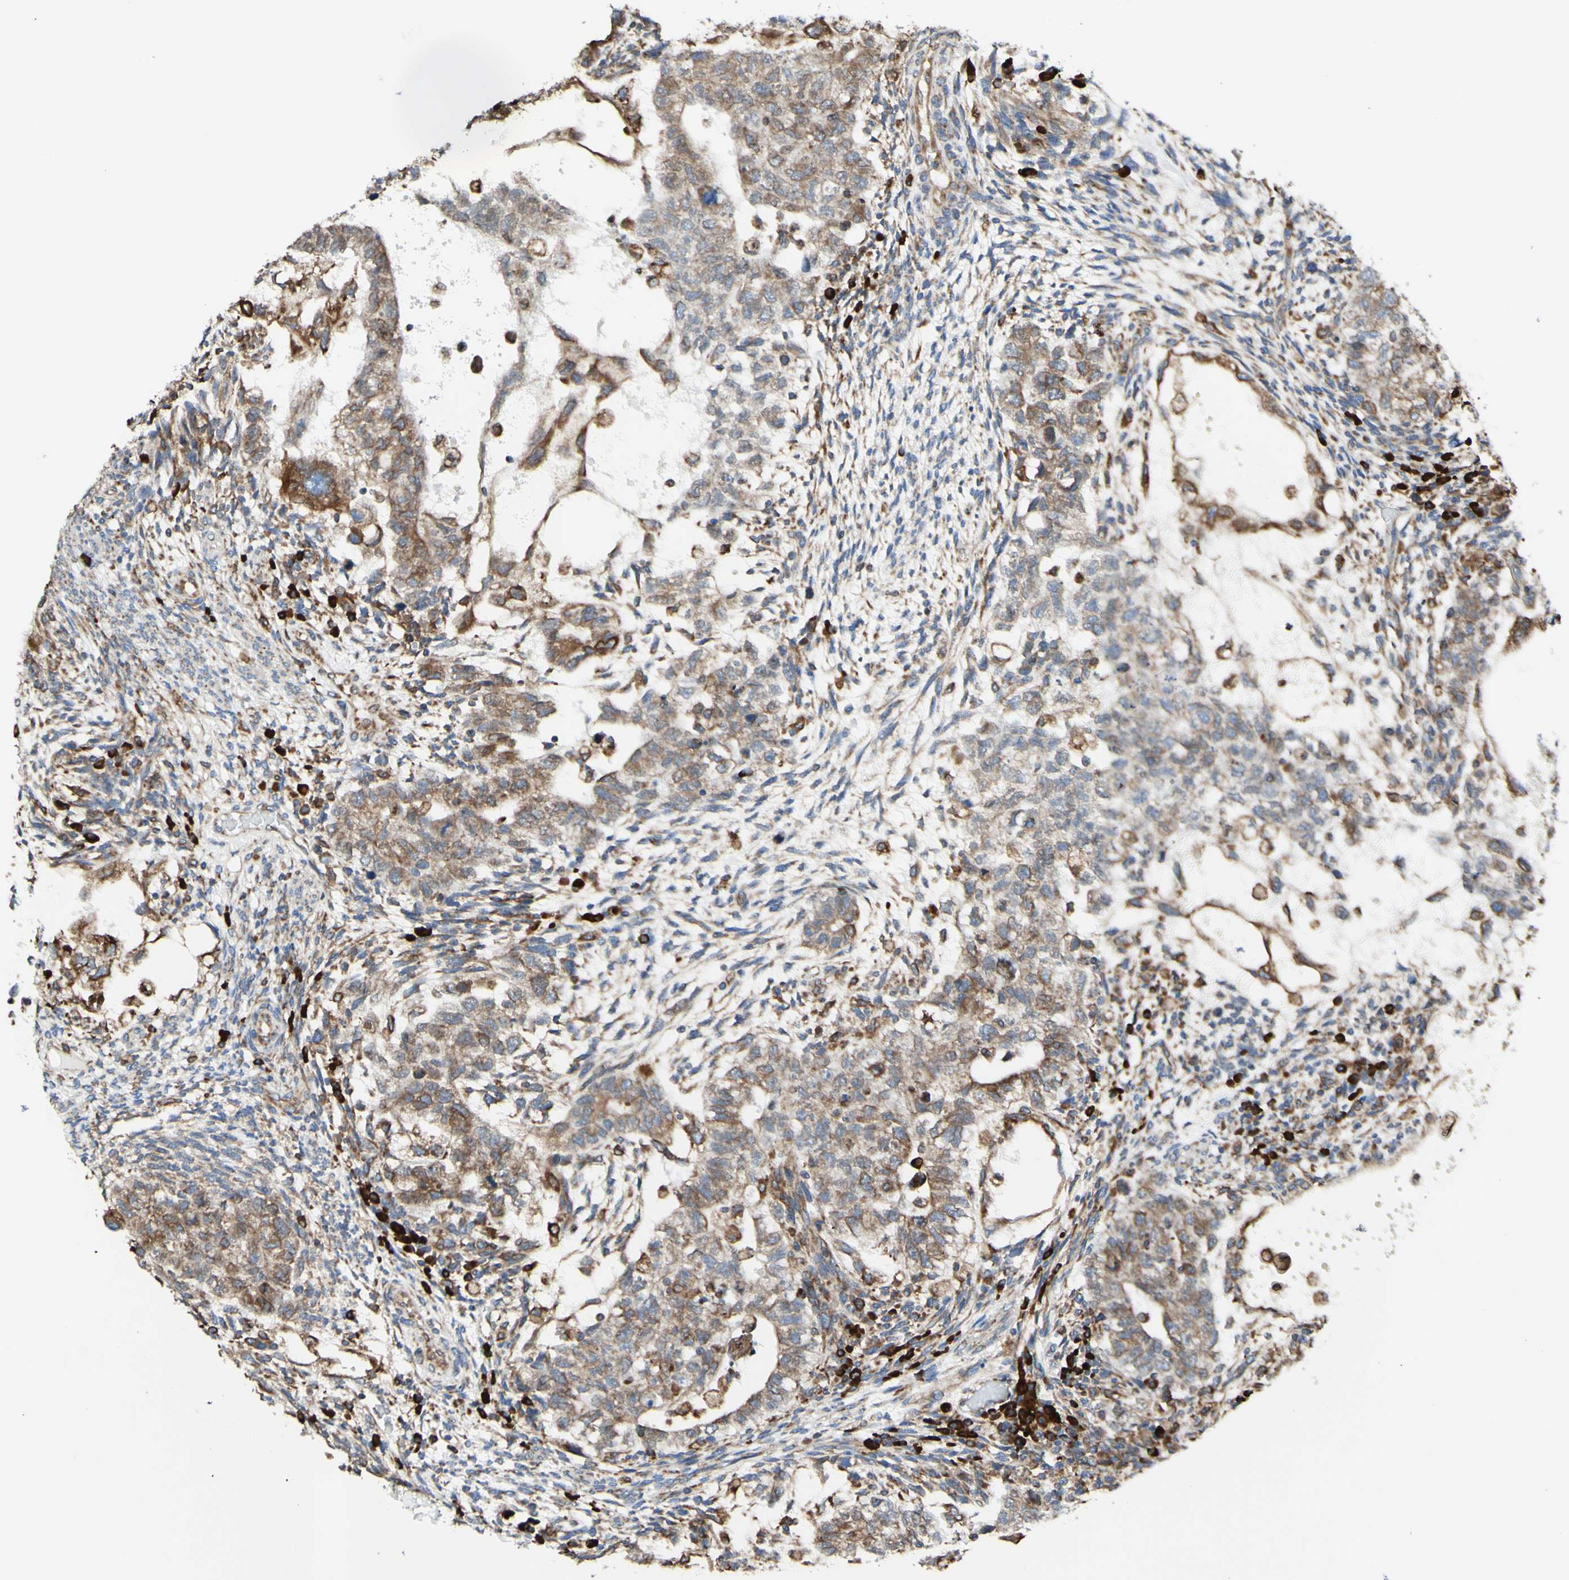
{"staining": {"intensity": "moderate", "quantity": "25%-75%", "location": "cytoplasmic/membranous"}, "tissue": "testis cancer", "cell_type": "Tumor cells", "image_type": "cancer", "snomed": [{"axis": "morphology", "description": "Normal tissue, NOS"}, {"axis": "morphology", "description": "Carcinoma, Embryonal, NOS"}, {"axis": "topography", "description": "Testis"}], "caption": "About 25%-75% of tumor cells in embryonal carcinoma (testis) exhibit moderate cytoplasmic/membranous protein expression as visualized by brown immunohistochemical staining.", "gene": "DNAJB11", "patient": {"sex": "male", "age": 36}}